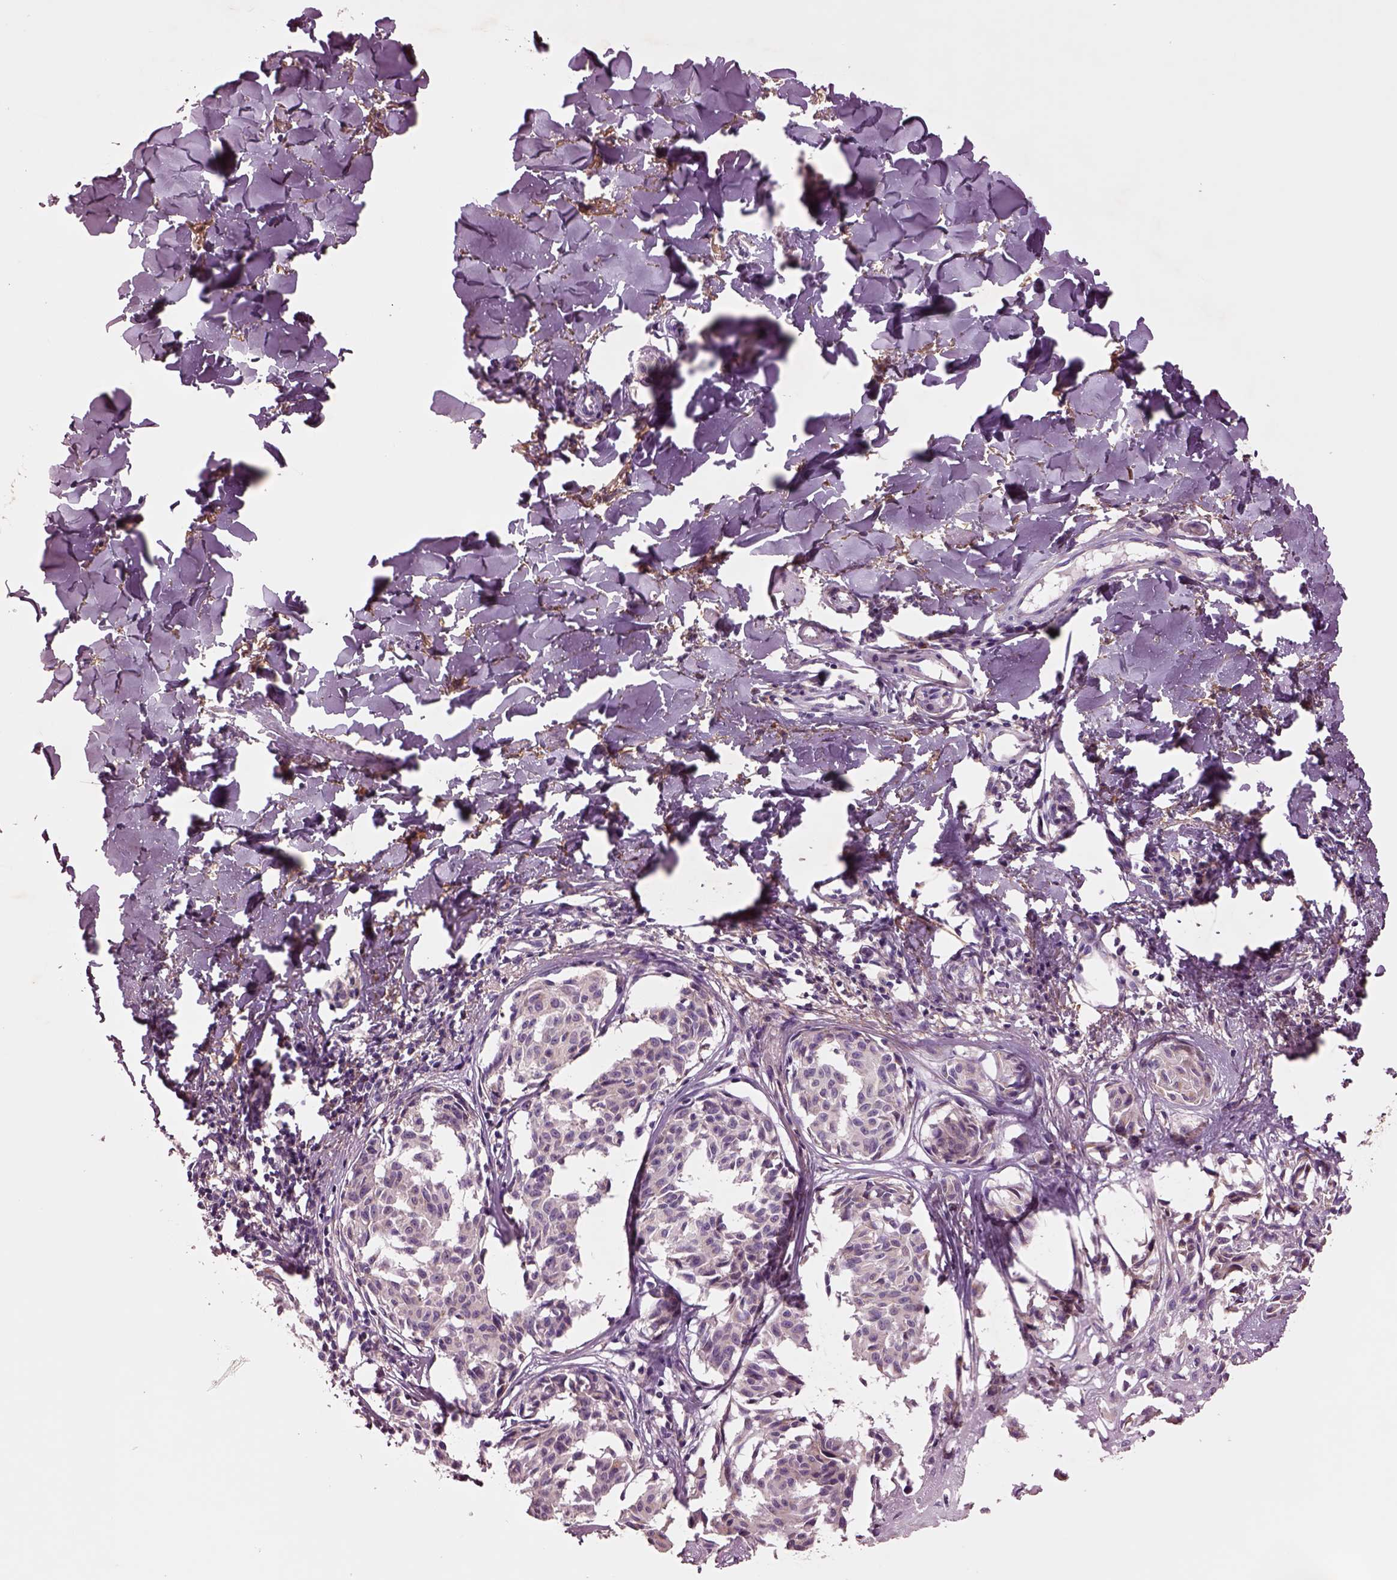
{"staining": {"intensity": "moderate", "quantity": "<25%", "location": "cytoplasmic/membranous"}, "tissue": "melanoma", "cell_type": "Tumor cells", "image_type": "cancer", "snomed": [{"axis": "morphology", "description": "Malignant melanoma, NOS"}, {"axis": "topography", "description": "Skin"}], "caption": "A high-resolution histopathology image shows immunohistochemistry staining of malignant melanoma, which demonstrates moderate cytoplasmic/membranous positivity in about <25% of tumor cells. (Brightfield microscopy of DAB IHC at high magnification).", "gene": "SEC23A", "patient": {"sex": "male", "age": 51}}